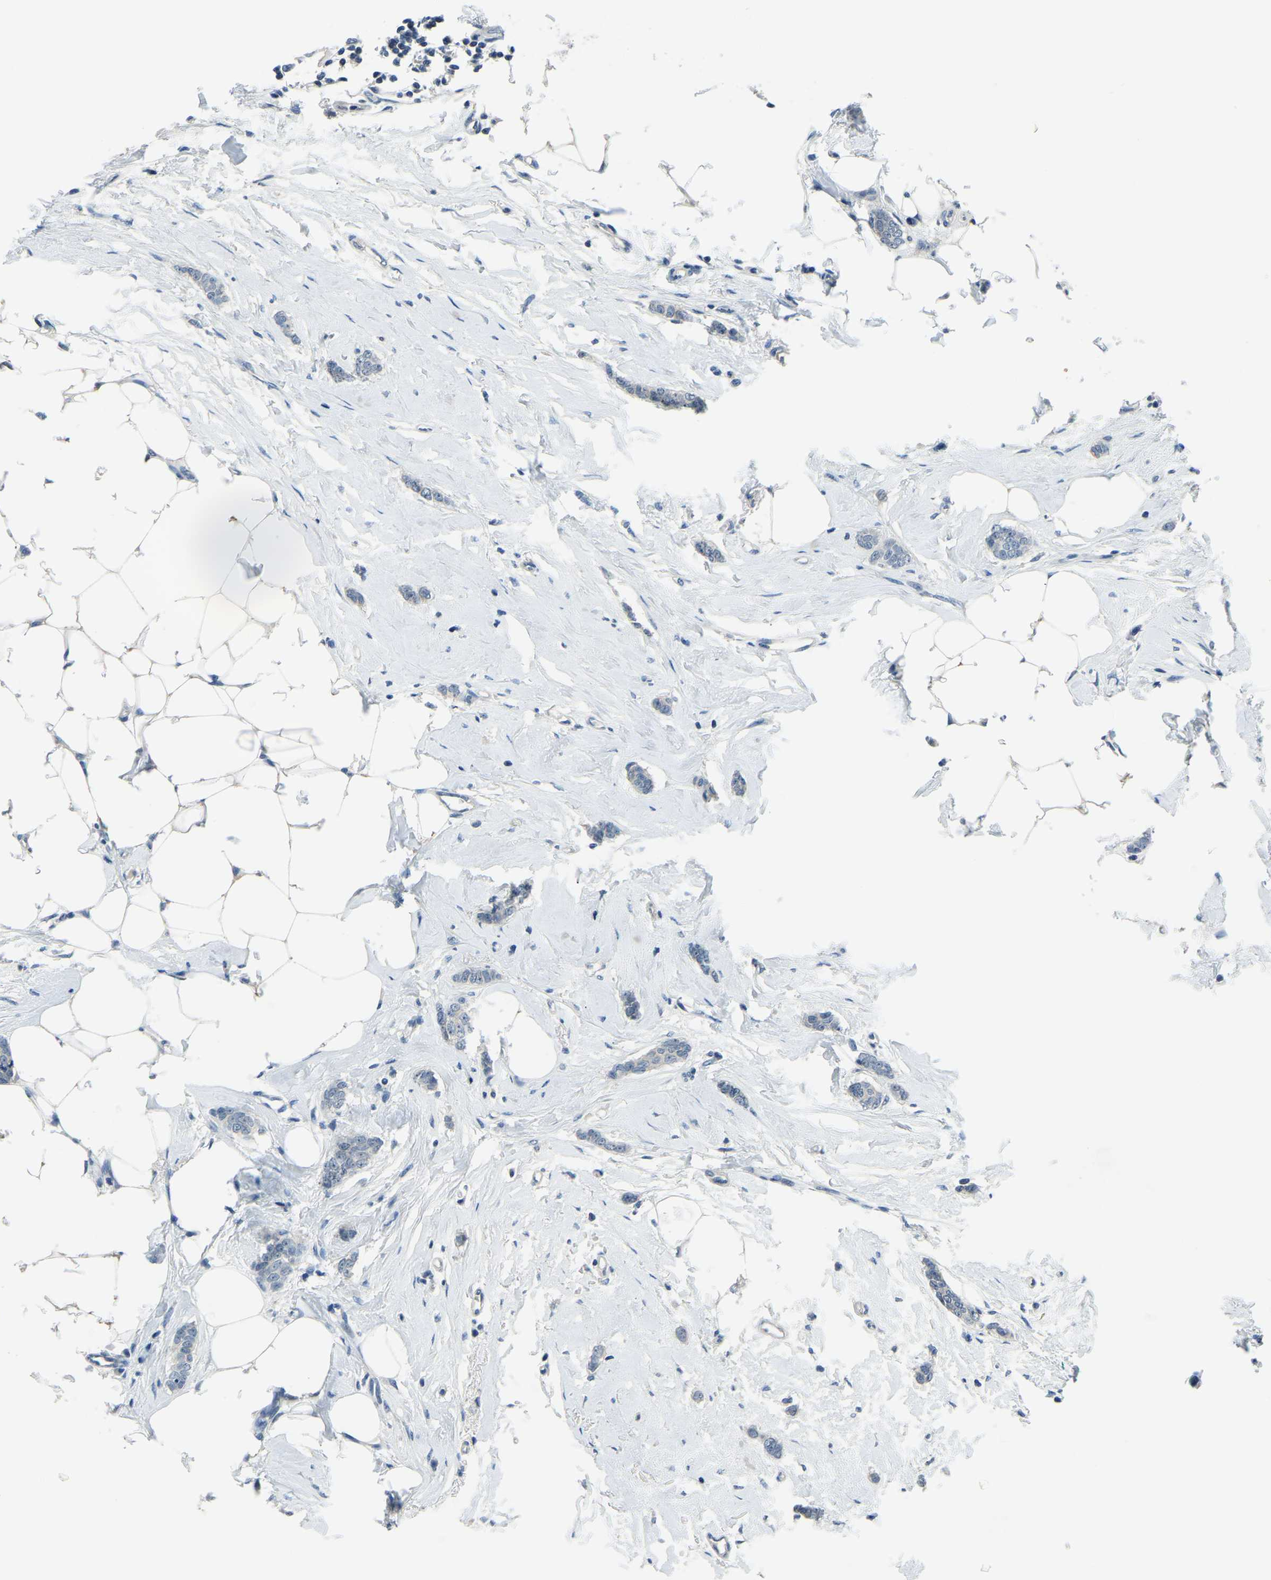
{"staining": {"intensity": "negative", "quantity": "none", "location": "none"}, "tissue": "breast cancer", "cell_type": "Tumor cells", "image_type": "cancer", "snomed": [{"axis": "morphology", "description": "Lobular carcinoma"}, {"axis": "topography", "description": "Skin"}, {"axis": "topography", "description": "Breast"}], "caption": "Protein analysis of breast cancer (lobular carcinoma) reveals no significant expression in tumor cells.", "gene": "RRP1", "patient": {"sex": "female", "age": 46}}